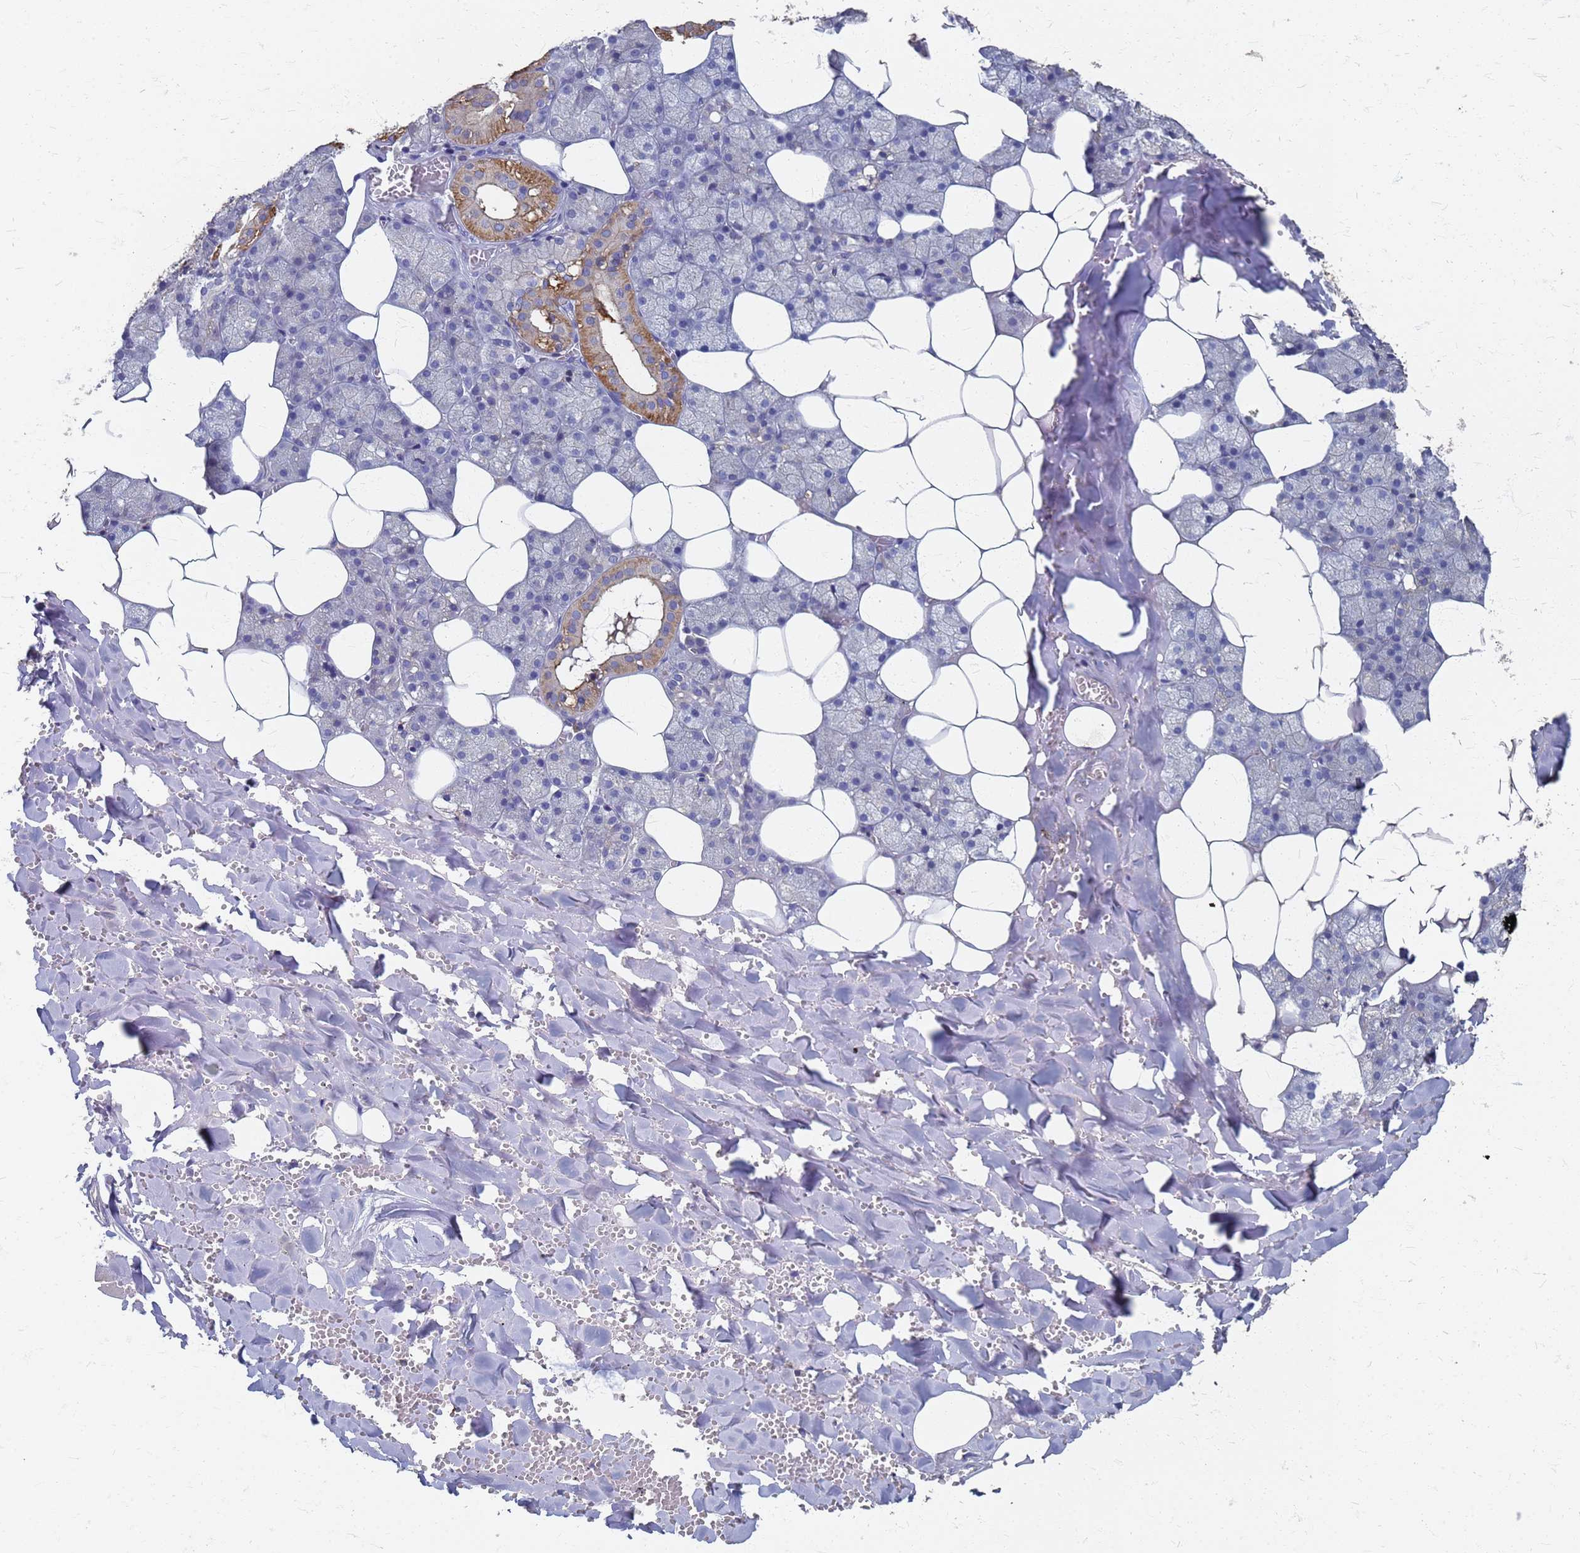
{"staining": {"intensity": "moderate", "quantity": "<25%", "location": "cytoplasmic/membranous"}, "tissue": "salivary gland", "cell_type": "Glandular cells", "image_type": "normal", "snomed": [{"axis": "morphology", "description": "Normal tissue, NOS"}, {"axis": "topography", "description": "Salivary gland"}], "caption": "IHC micrograph of benign human salivary gland stained for a protein (brown), which reveals low levels of moderate cytoplasmic/membranous expression in about <25% of glandular cells.", "gene": "KRCC1", "patient": {"sex": "male", "age": 62}}